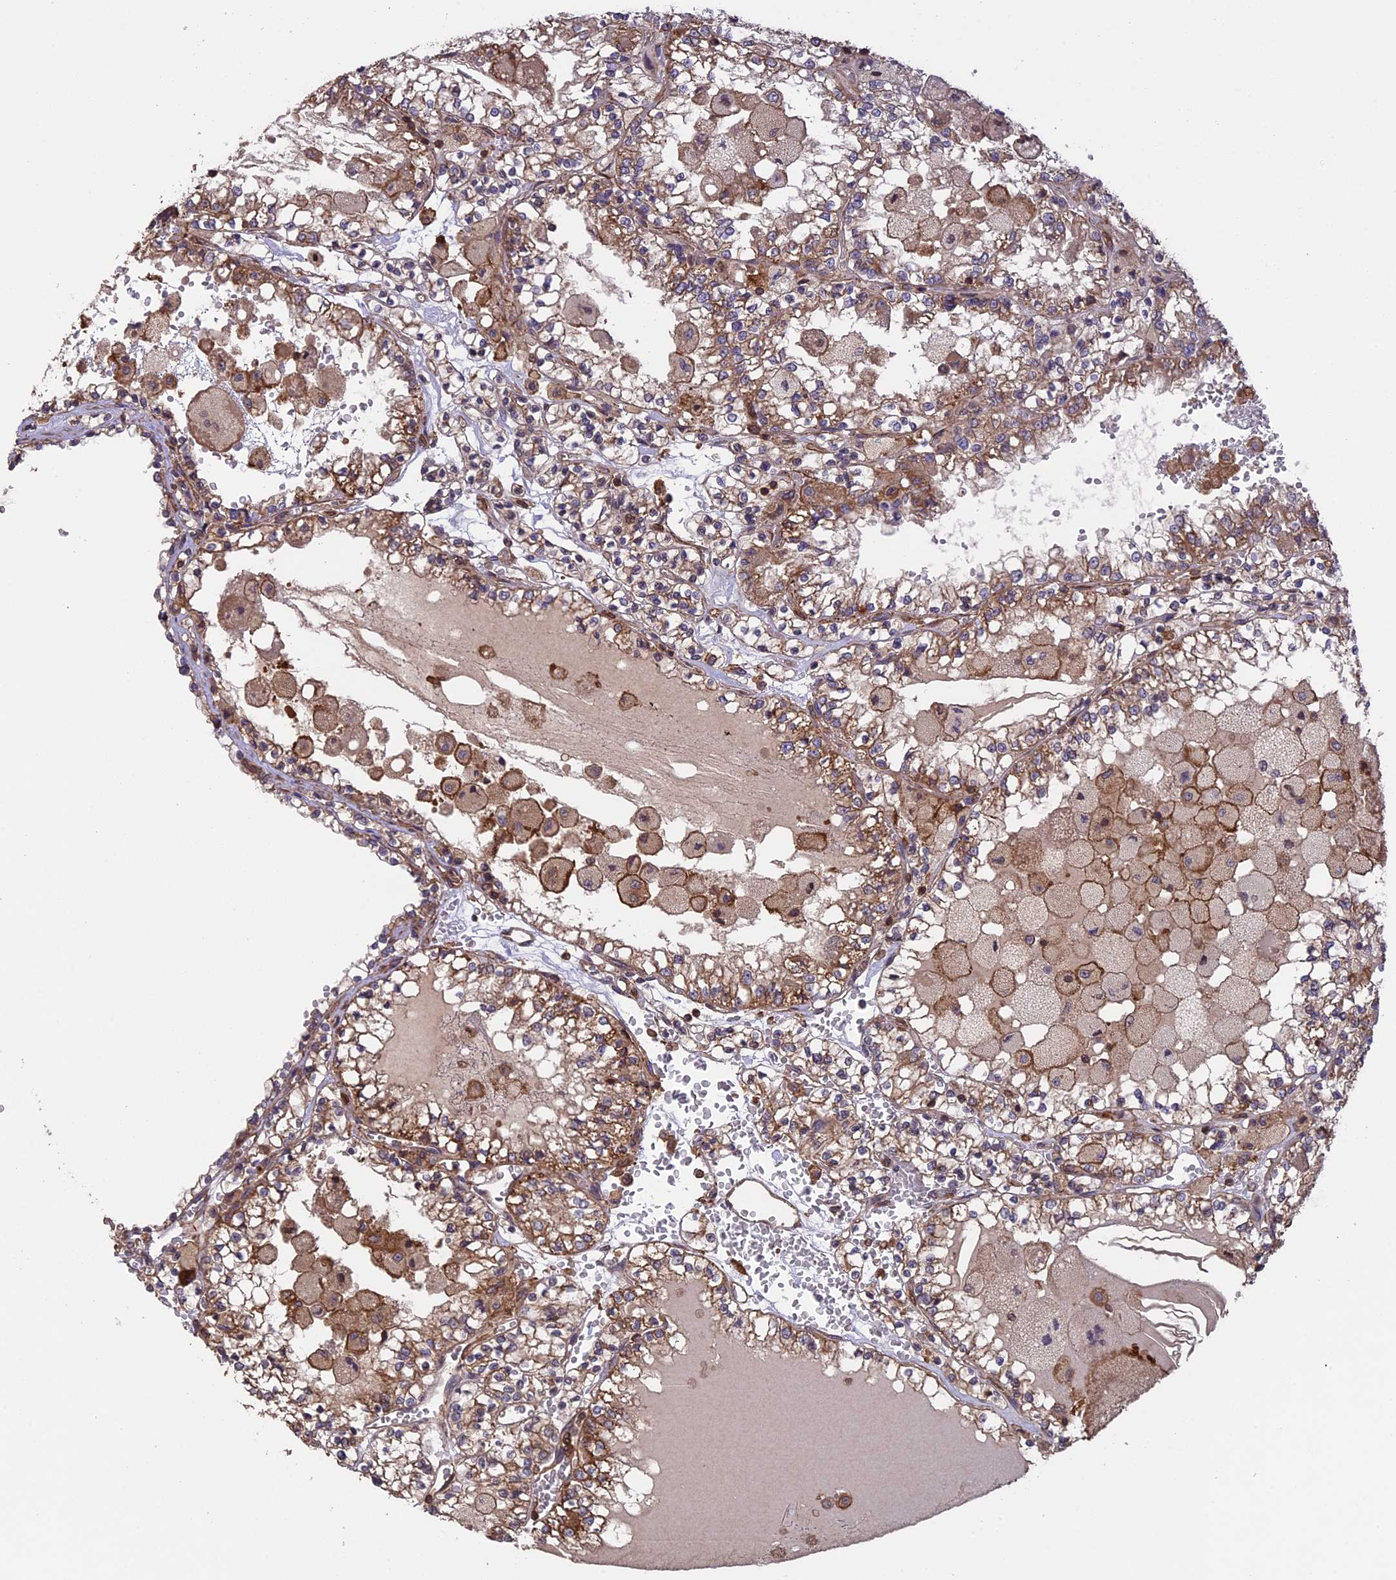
{"staining": {"intensity": "moderate", "quantity": ">75%", "location": "cytoplasmic/membranous"}, "tissue": "renal cancer", "cell_type": "Tumor cells", "image_type": "cancer", "snomed": [{"axis": "morphology", "description": "Adenocarcinoma, NOS"}, {"axis": "topography", "description": "Kidney"}], "caption": "The image shows immunohistochemical staining of renal adenocarcinoma. There is moderate cytoplasmic/membranous staining is seen in about >75% of tumor cells.", "gene": "GAS8", "patient": {"sex": "female", "age": 56}}